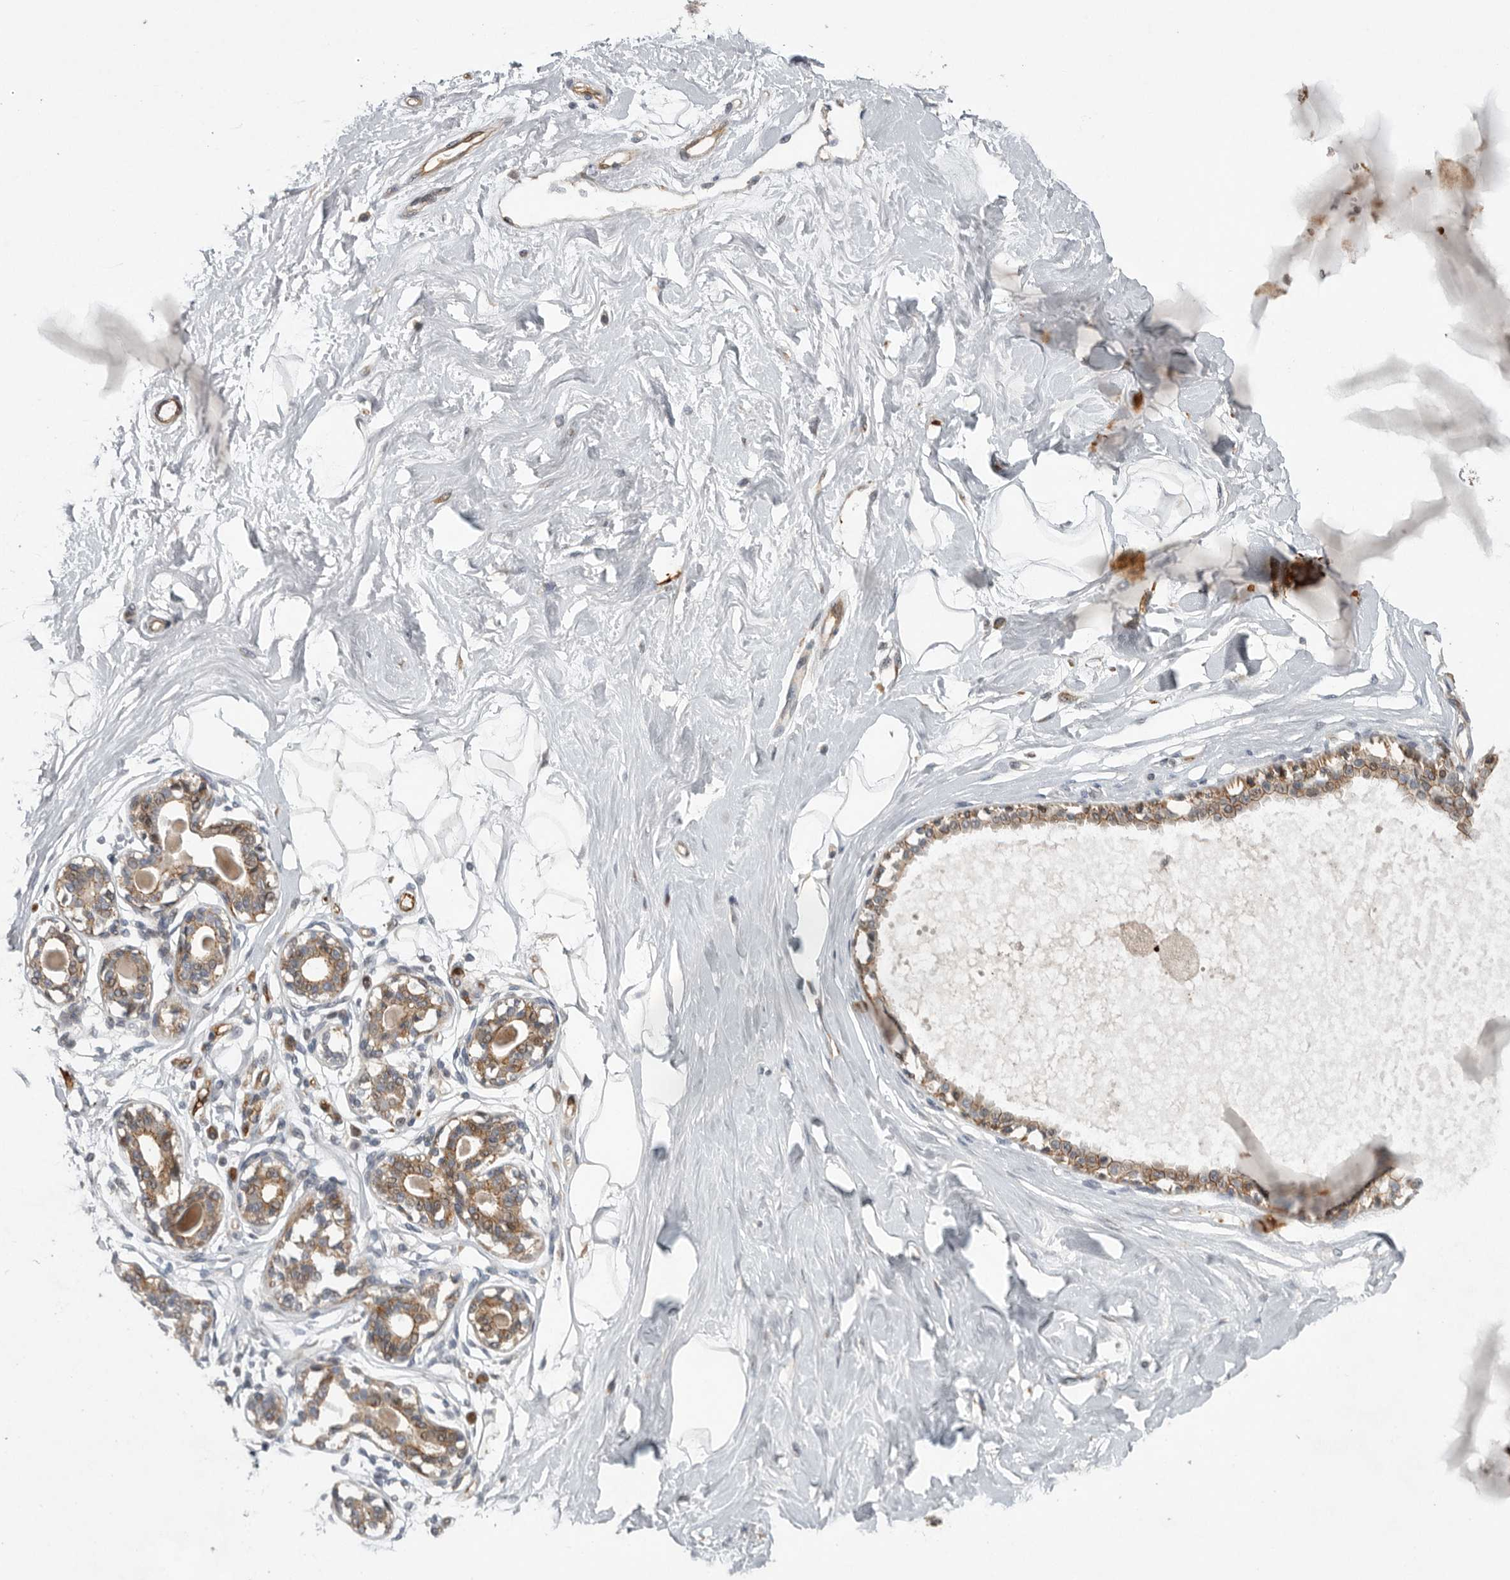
{"staining": {"intensity": "negative", "quantity": "none", "location": "none"}, "tissue": "breast", "cell_type": "Adipocytes", "image_type": "normal", "snomed": [{"axis": "morphology", "description": "Normal tissue, NOS"}, {"axis": "topography", "description": "Breast"}], "caption": "High power microscopy micrograph of an IHC micrograph of unremarkable breast, revealing no significant positivity in adipocytes.", "gene": "MPDZ", "patient": {"sex": "female", "age": 45}}